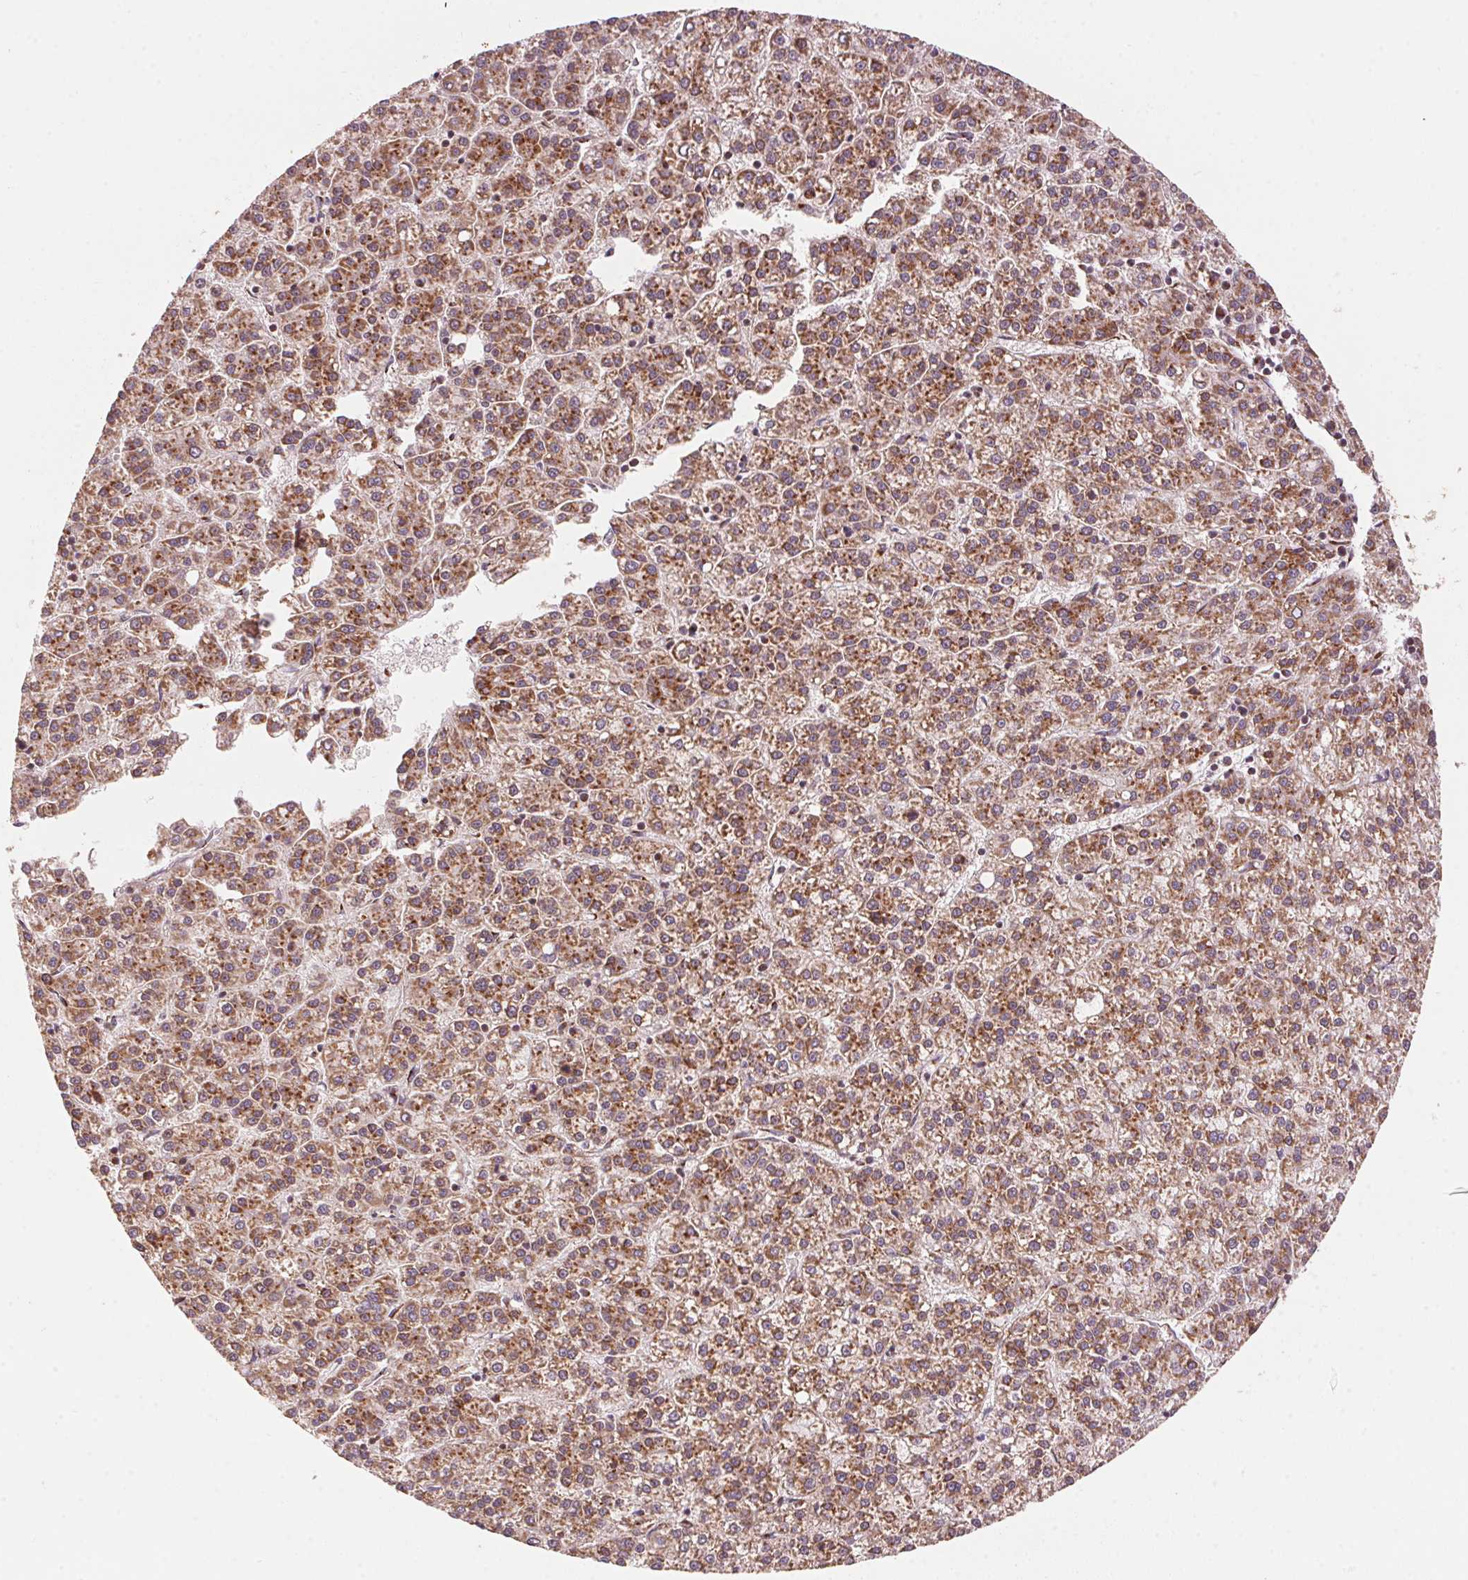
{"staining": {"intensity": "strong", "quantity": ">75%", "location": "cytoplasmic/membranous"}, "tissue": "liver cancer", "cell_type": "Tumor cells", "image_type": "cancer", "snomed": [{"axis": "morphology", "description": "Carcinoma, Hepatocellular, NOS"}, {"axis": "topography", "description": "Liver"}], "caption": "Approximately >75% of tumor cells in liver cancer exhibit strong cytoplasmic/membranous protein staining as visualized by brown immunohistochemical staining.", "gene": "TOMM70", "patient": {"sex": "female", "age": 58}}